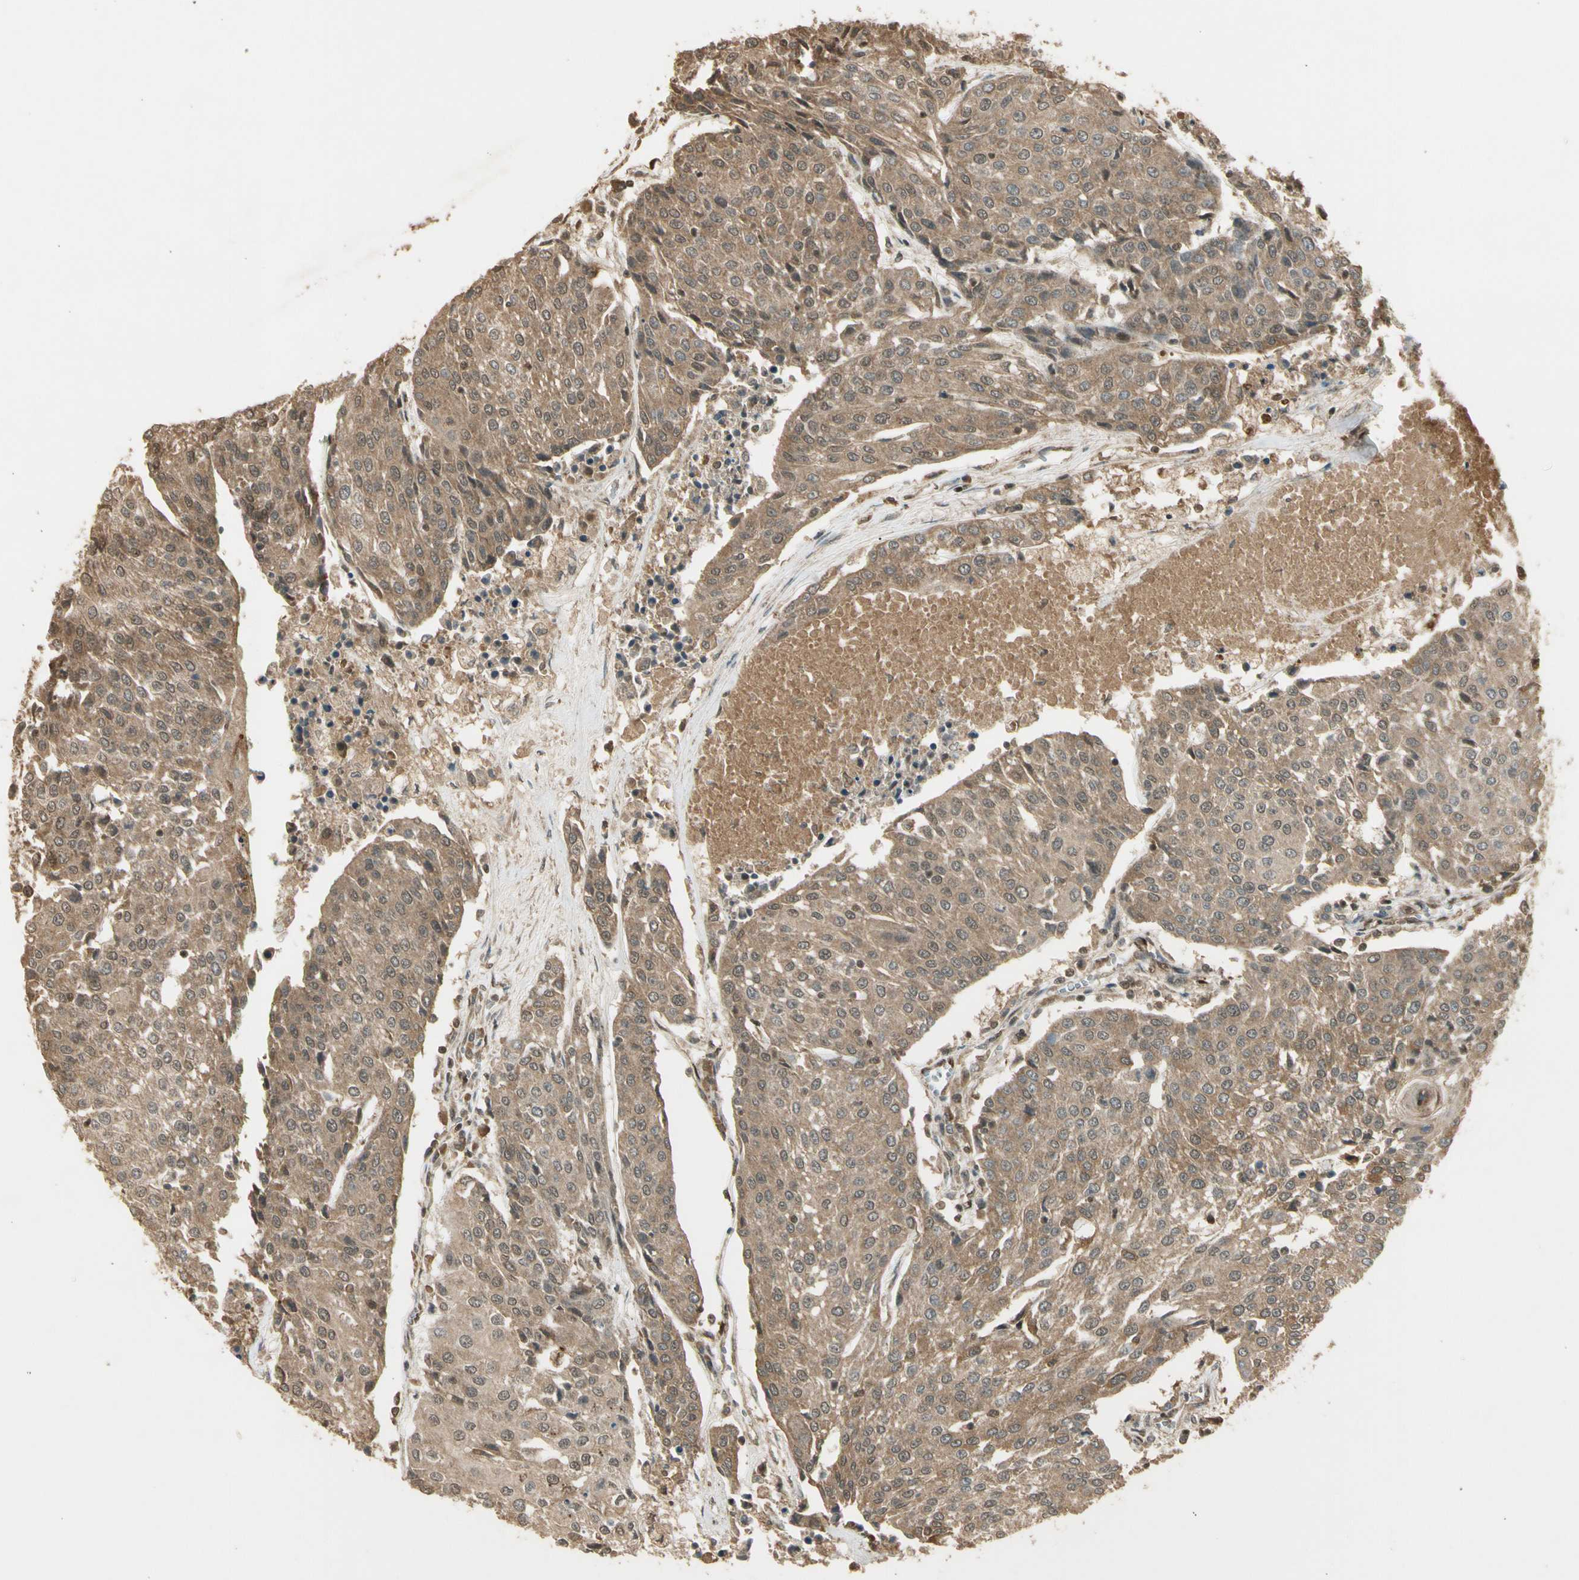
{"staining": {"intensity": "moderate", "quantity": ">75%", "location": "cytoplasmic/membranous"}, "tissue": "urothelial cancer", "cell_type": "Tumor cells", "image_type": "cancer", "snomed": [{"axis": "morphology", "description": "Urothelial carcinoma, High grade"}, {"axis": "topography", "description": "Urinary bladder"}], "caption": "Protein expression analysis of urothelial cancer displays moderate cytoplasmic/membranous staining in about >75% of tumor cells.", "gene": "GMEB2", "patient": {"sex": "female", "age": 85}}